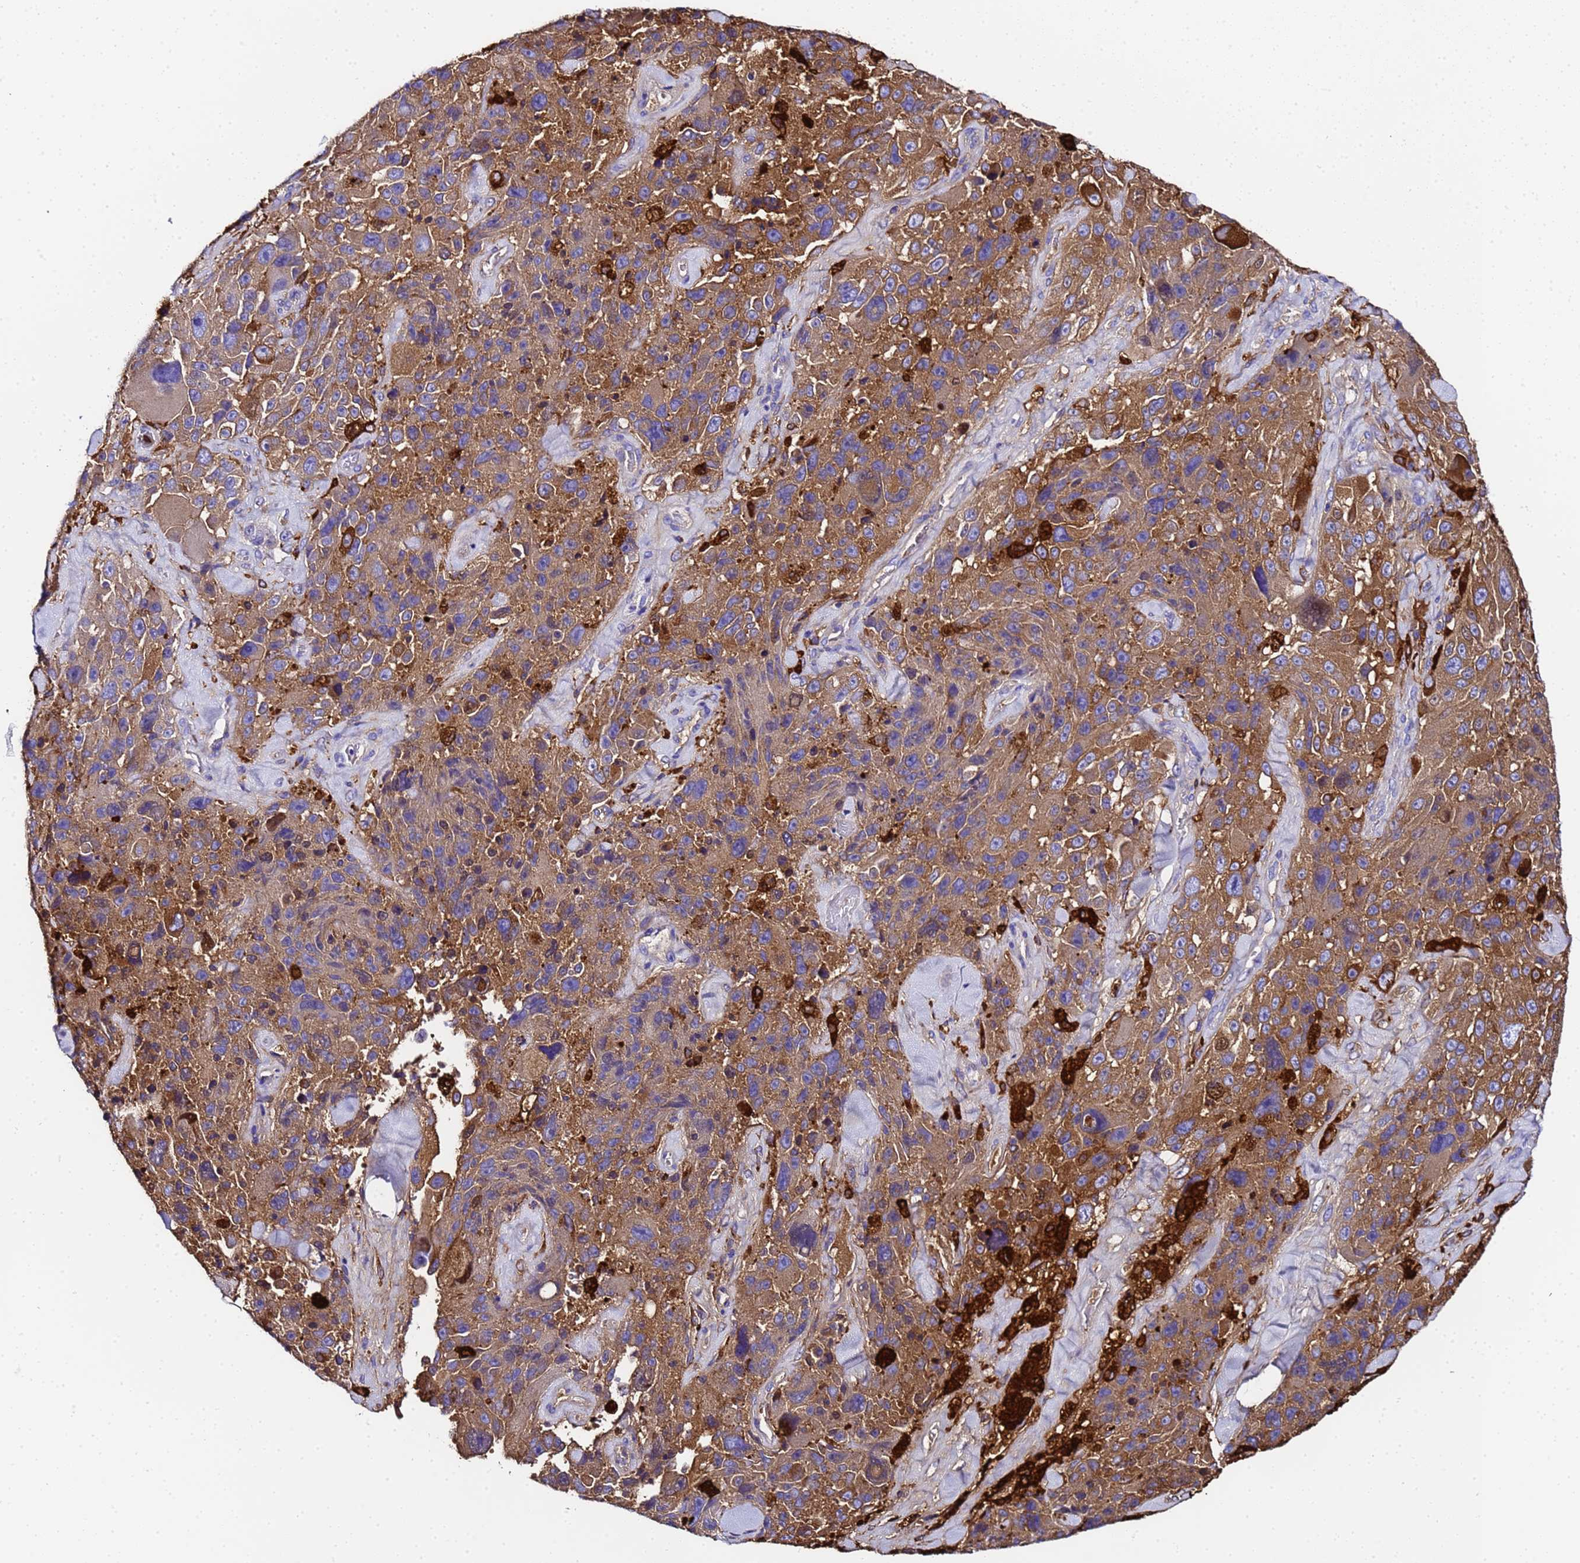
{"staining": {"intensity": "moderate", "quantity": ">75%", "location": "cytoplasmic/membranous"}, "tissue": "melanoma", "cell_type": "Tumor cells", "image_type": "cancer", "snomed": [{"axis": "morphology", "description": "Malignant melanoma, Metastatic site"}, {"axis": "topography", "description": "Lymph node"}], "caption": "Protein analysis of melanoma tissue displays moderate cytoplasmic/membranous expression in approximately >75% of tumor cells.", "gene": "FTL", "patient": {"sex": "male", "age": 62}}